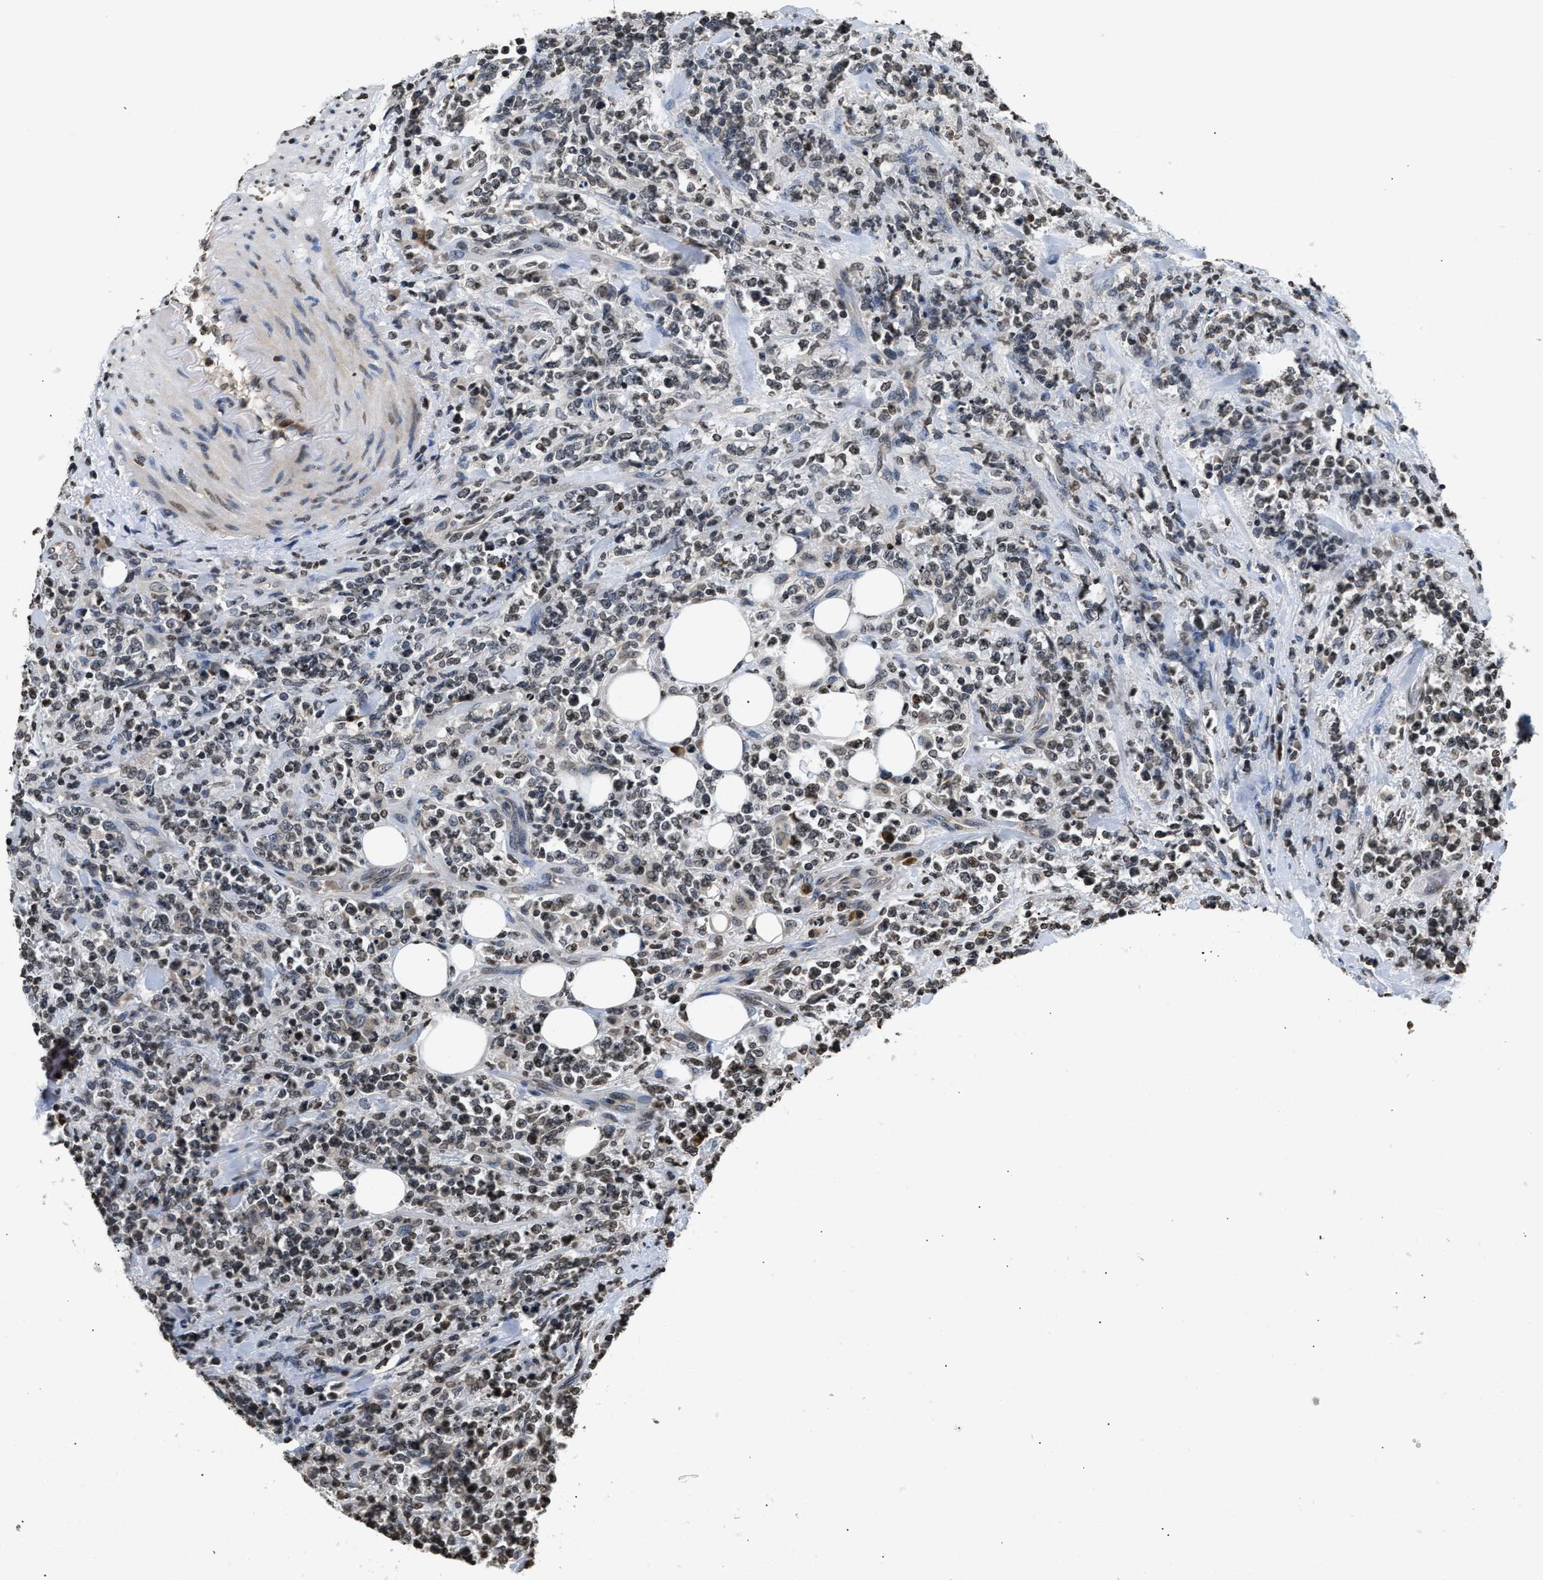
{"staining": {"intensity": "weak", "quantity": "<25%", "location": "nuclear"}, "tissue": "lymphoma", "cell_type": "Tumor cells", "image_type": "cancer", "snomed": [{"axis": "morphology", "description": "Malignant lymphoma, non-Hodgkin's type, High grade"}, {"axis": "topography", "description": "Soft tissue"}], "caption": "Photomicrograph shows no significant protein expression in tumor cells of malignant lymphoma, non-Hodgkin's type (high-grade).", "gene": "DNASE1L3", "patient": {"sex": "male", "age": 18}}